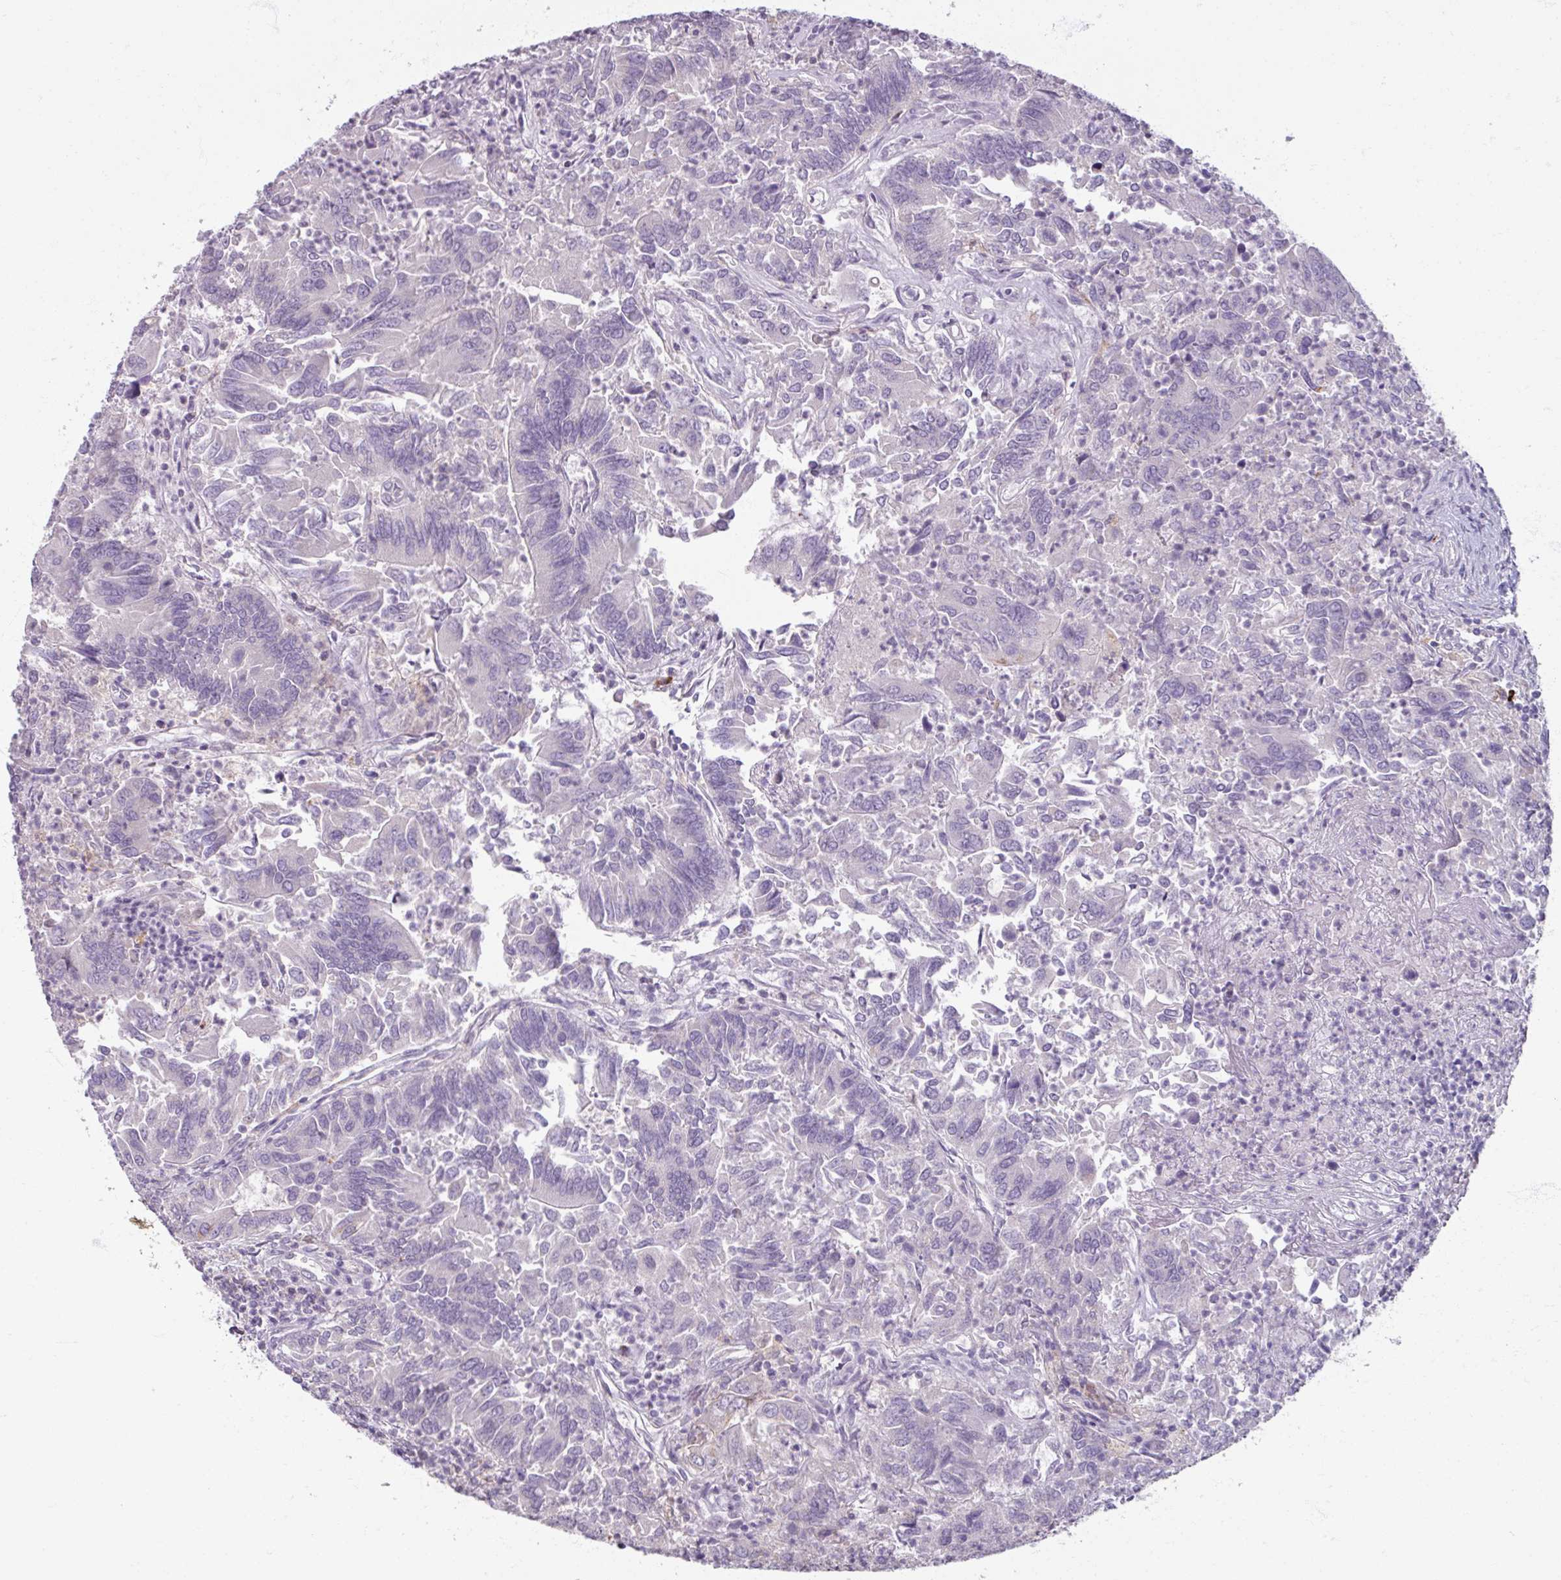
{"staining": {"intensity": "negative", "quantity": "none", "location": "none"}, "tissue": "colorectal cancer", "cell_type": "Tumor cells", "image_type": "cancer", "snomed": [{"axis": "morphology", "description": "Adenocarcinoma, NOS"}, {"axis": "topography", "description": "Colon"}], "caption": "Human colorectal cancer (adenocarcinoma) stained for a protein using IHC shows no expression in tumor cells.", "gene": "SLC27A5", "patient": {"sex": "female", "age": 67}}